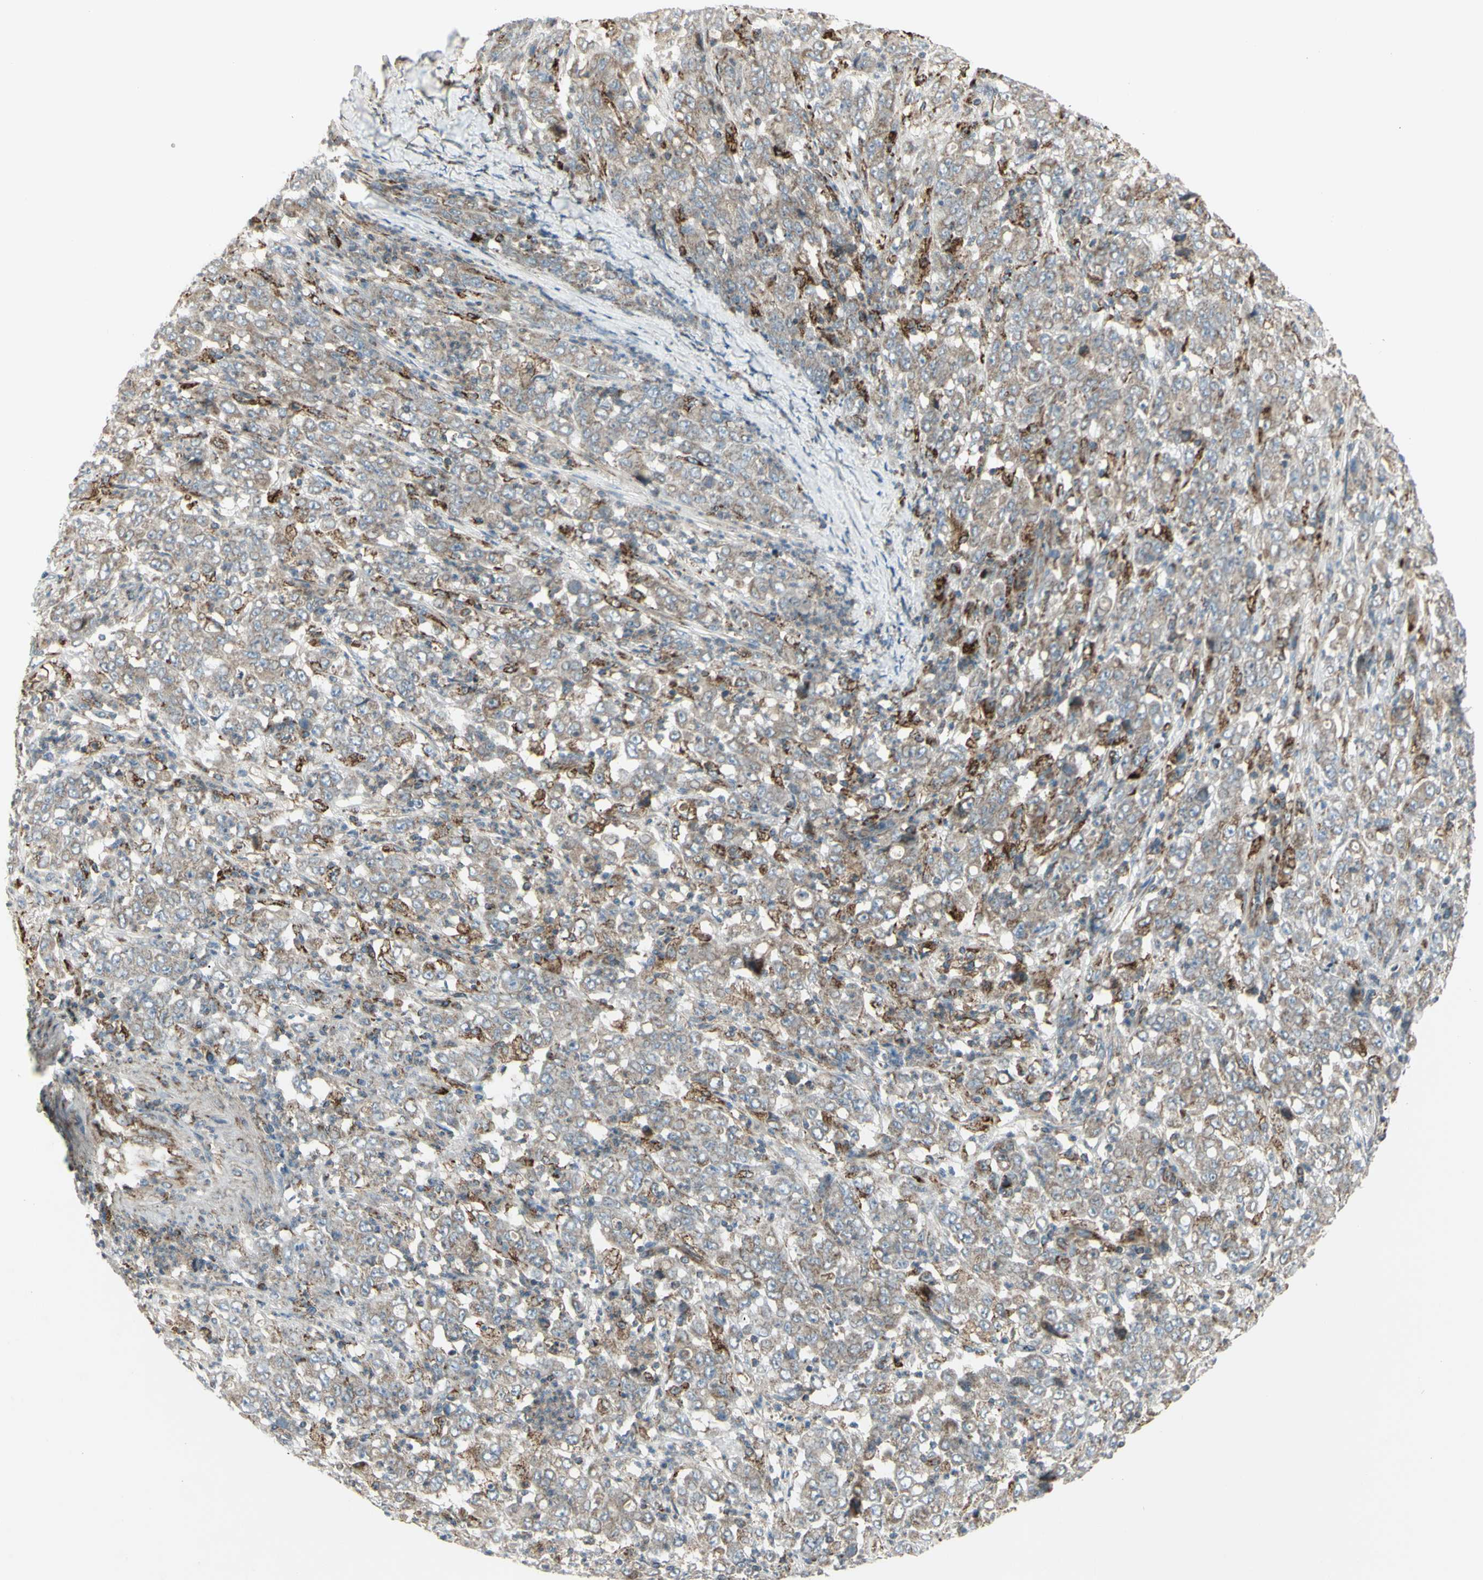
{"staining": {"intensity": "moderate", "quantity": "25%-75%", "location": "cytoplasmic/membranous"}, "tissue": "stomach cancer", "cell_type": "Tumor cells", "image_type": "cancer", "snomed": [{"axis": "morphology", "description": "Adenocarcinoma, NOS"}, {"axis": "topography", "description": "Stomach, lower"}], "caption": "IHC micrograph of neoplastic tissue: human stomach adenocarcinoma stained using IHC demonstrates medium levels of moderate protein expression localized specifically in the cytoplasmic/membranous of tumor cells, appearing as a cytoplasmic/membranous brown color.", "gene": "CYB5R1", "patient": {"sex": "female", "age": 71}}